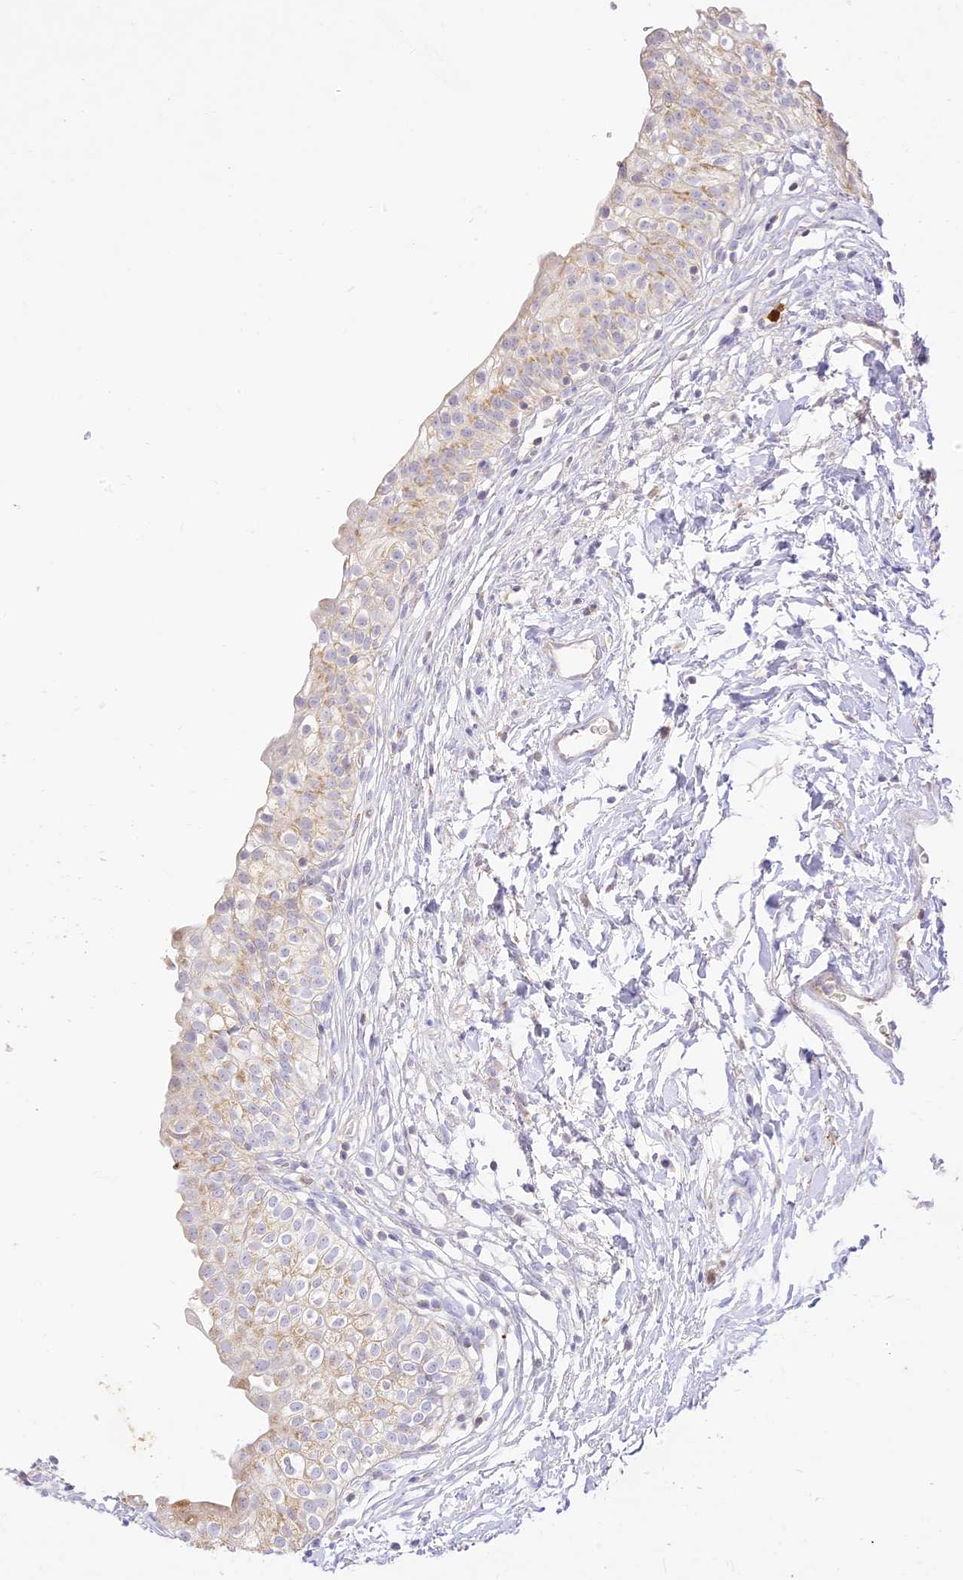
{"staining": {"intensity": "weak", "quantity": "<25%", "location": "cytoplasmic/membranous"}, "tissue": "urinary bladder", "cell_type": "Urothelial cells", "image_type": "normal", "snomed": [{"axis": "morphology", "description": "Normal tissue, NOS"}, {"axis": "topography", "description": "Urinary bladder"}], "caption": "Immunohistochemical staining of unremarkable urinary bladder reveals no significant expression in urothelial cells.", "gene": "LRRC15", "patient": {"sex": "male", "age": 55}}